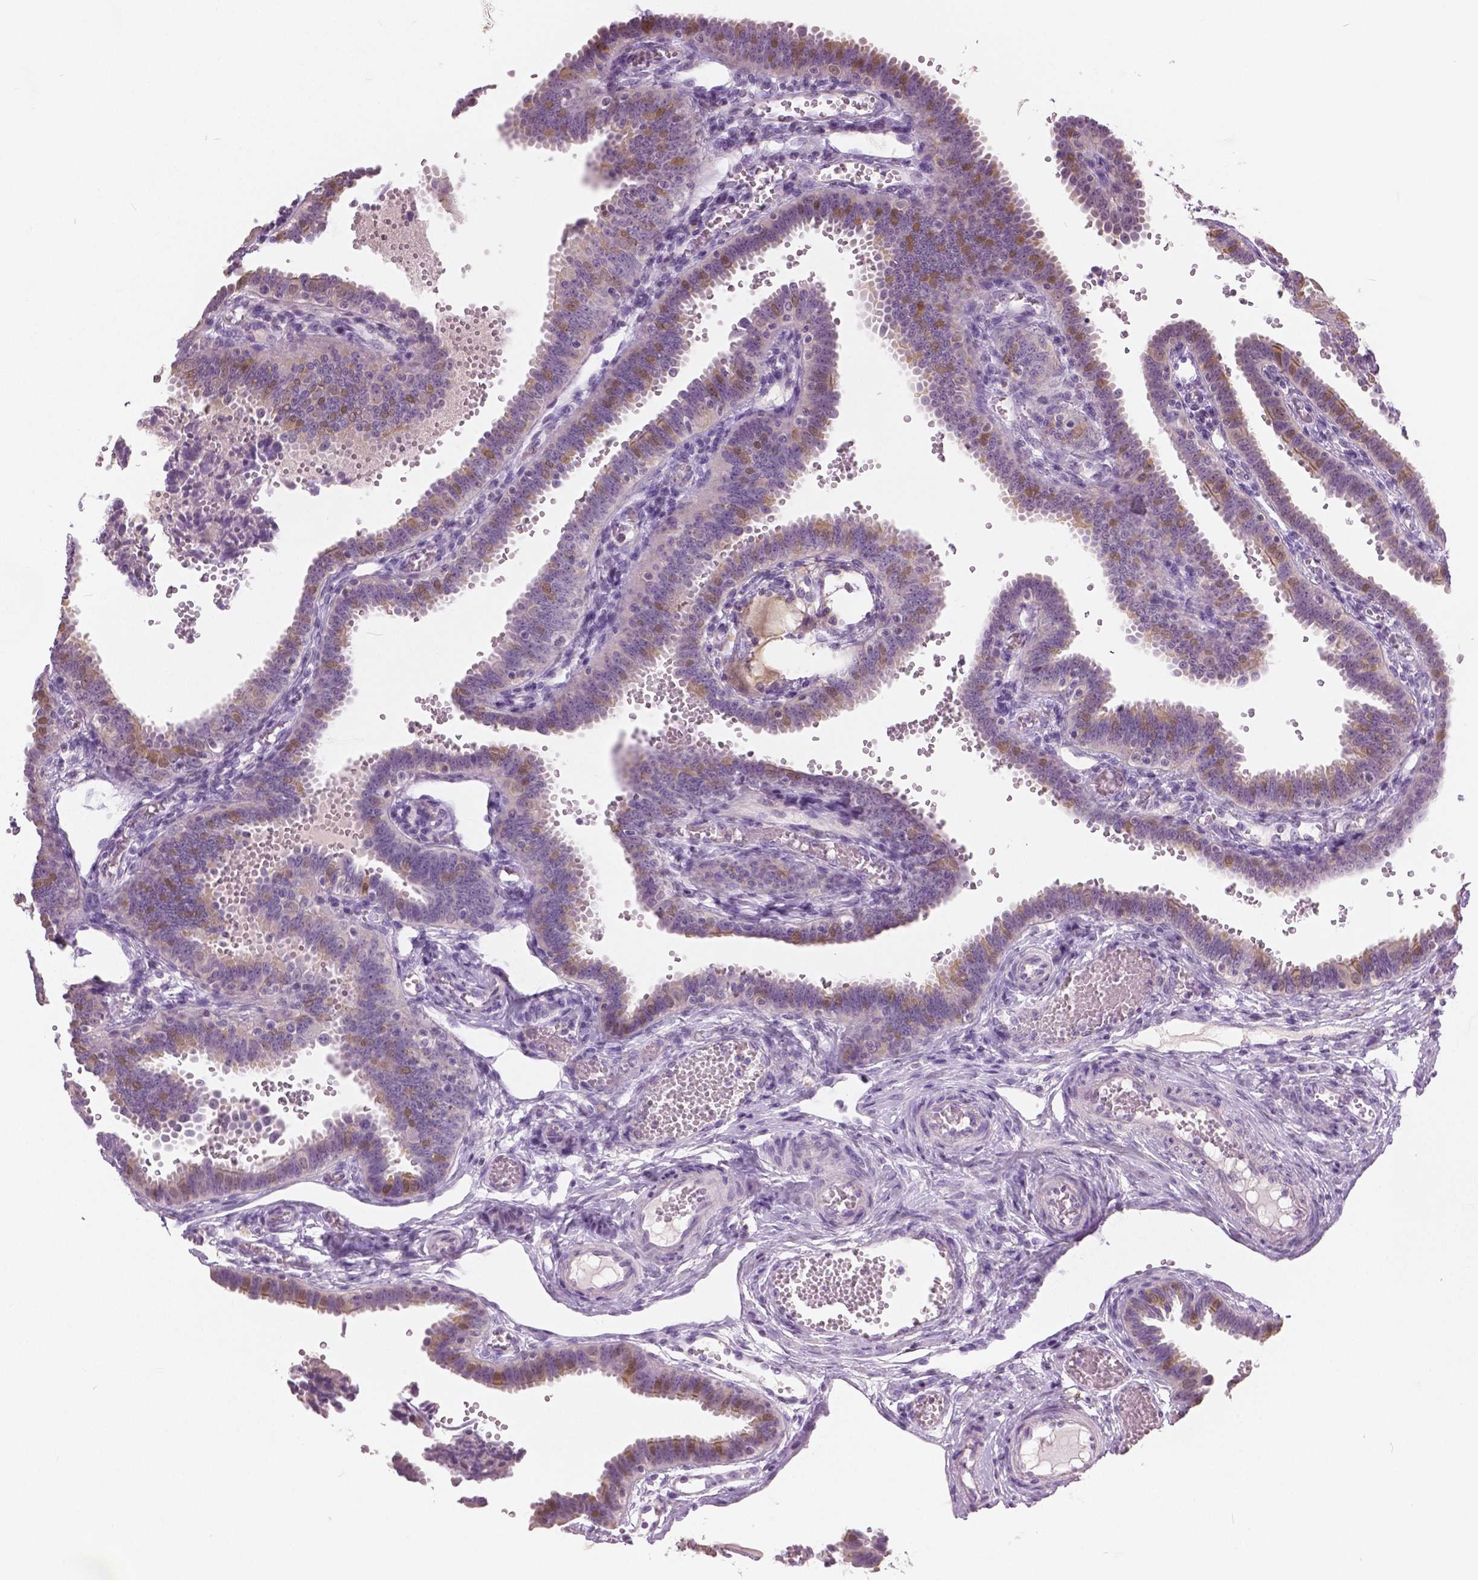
{"staining": {"intensity": "moderate", "quantity": "25%-75%", "location": "cytoplasmic/membranous,nuclear"}, "tissue": "fallopian tube", "cell_type": "Glandular cells", "image_type": "normal", "snomed": [{"axis": "morphology", "description": "Normal tissue, NOS"}, {"axis": "topography", "description": "Fallopian tube"}], "caption": "The immunohistochemical stain labels moderate cytoplasmic/membranous,nuclear staining in glandular cells of unremarkable fallopian tube.", "gene": "GALM", "patient": {"sex": "female", "age": 37}}